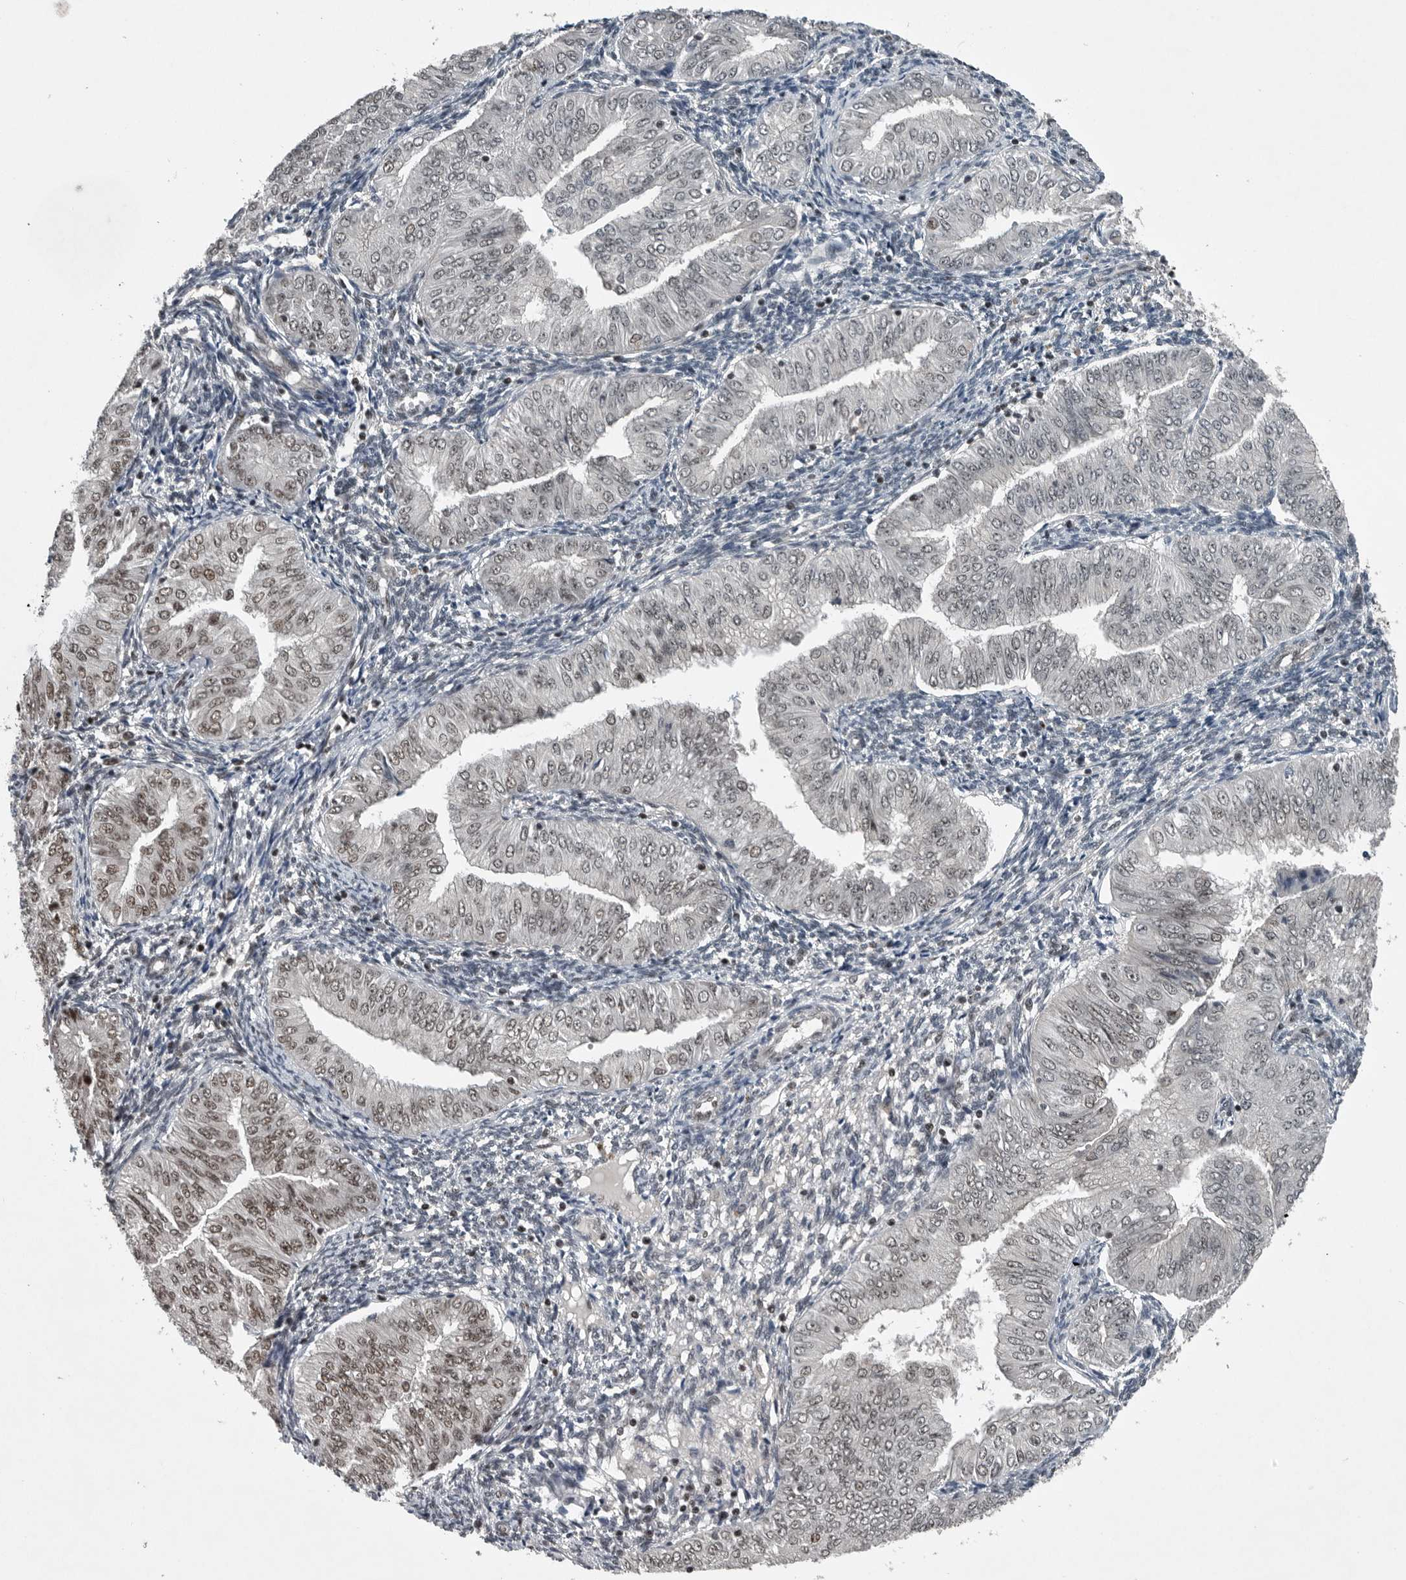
{"staining": {"intensity": "weak", "quantity": "25%-75%", "location": "nuclear"}, "tissue": "endometrial cancer", "cell_type": "Tumor cells", "image_type": "cancer", "snomed": [{"axis": "morphology", "description": "Normal tissue, NOS"}, {"axis": "morphology", "description": "Adenocarcinoma, NOS"}, {"axis": "topography", "description": "Endometrium"}], "caption": "Immunohistochemical staining of human endometrial cancer demonstrates weak nuclear protein positivity in about 25%-75% of tumor cells.", "gene": "SENP7", "patient": {"sex": "female", "age": 53}}